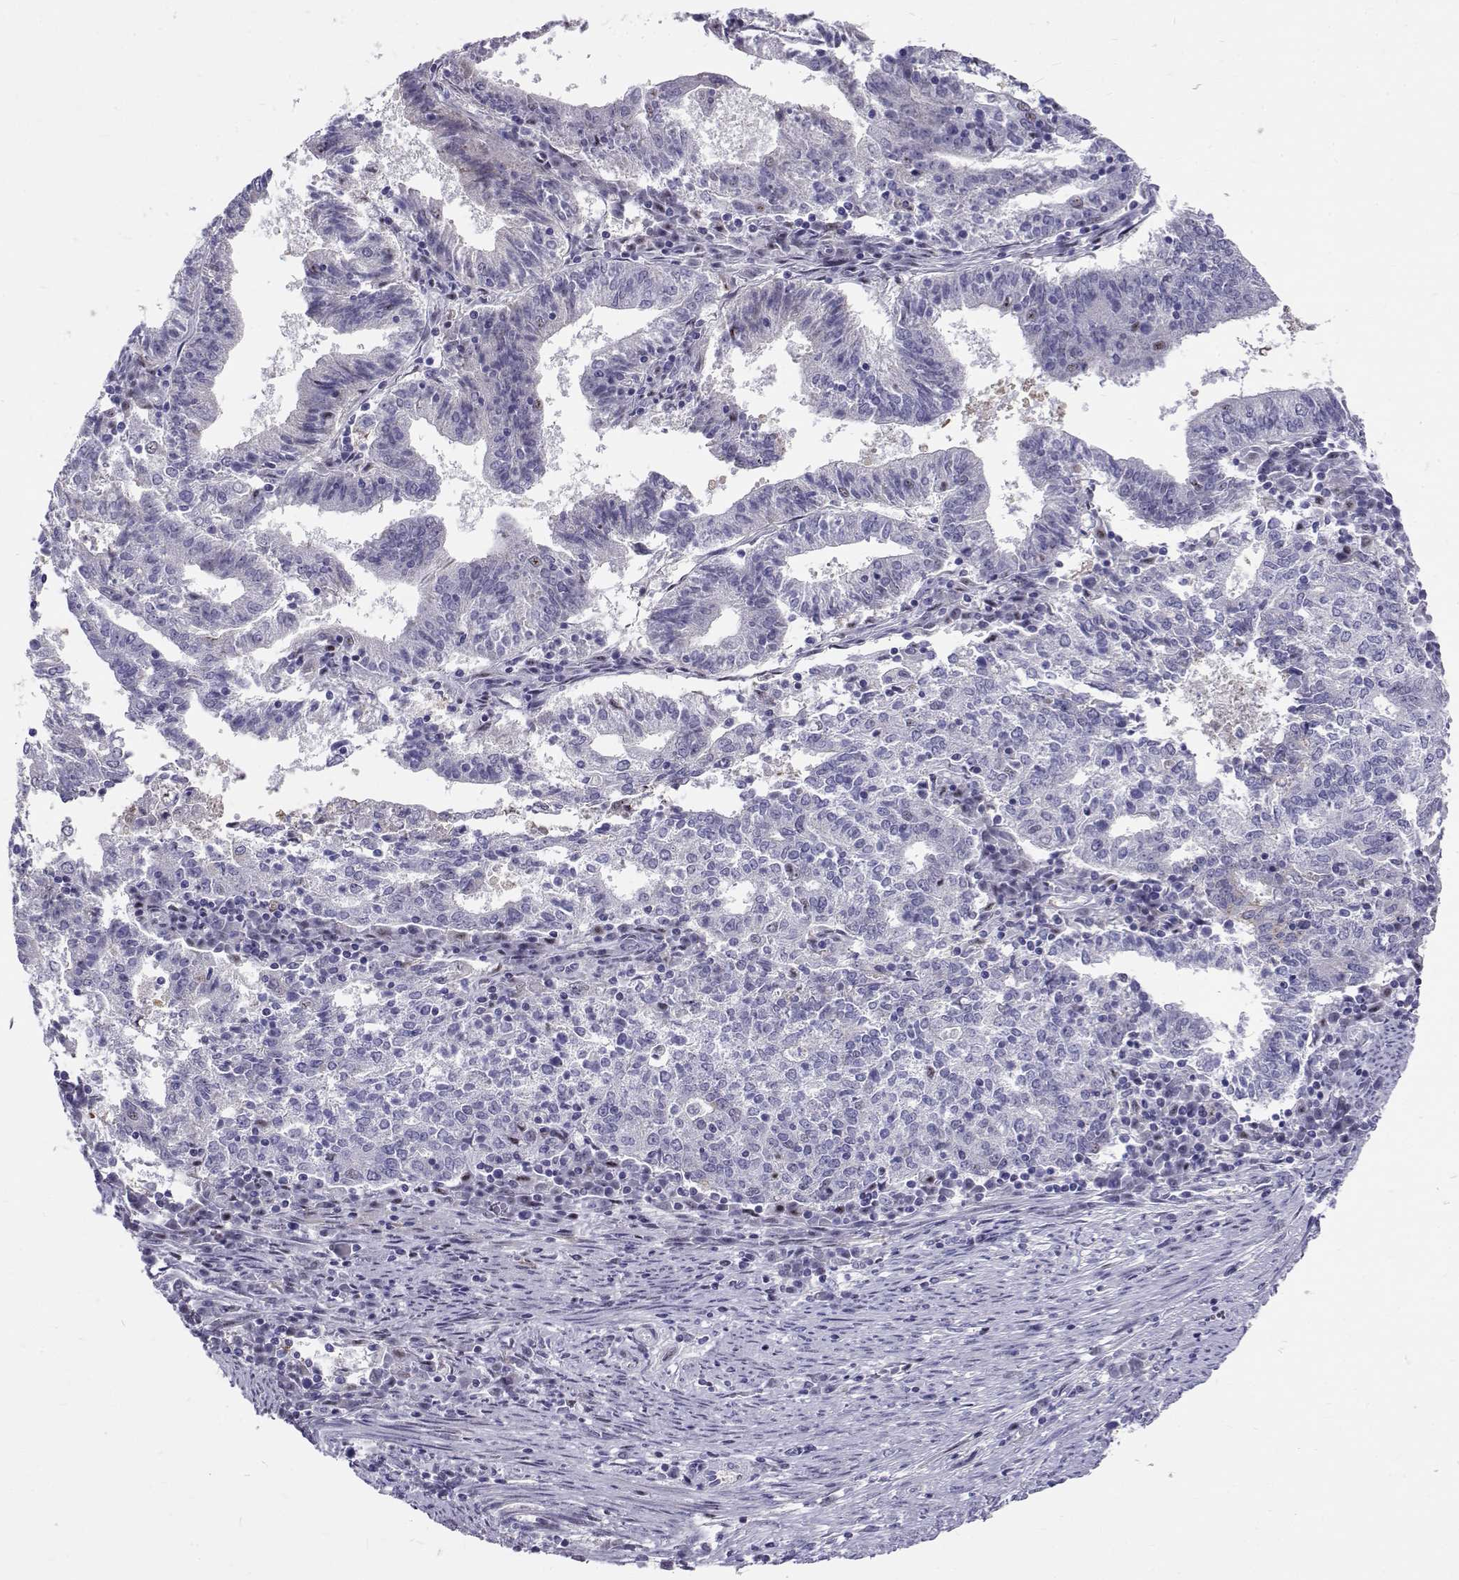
{"staining": {"intensity": "negative", "quantity": "none", "location": "none"}, "tissue": "endometrial cancer", "cell_type": "Tumor cells", "image_type": "cancer", "snomed": [{"axis": "morphology", "description": "Adenocarcinoma, NOS"}, {"axis": "topography", "description": "Endometrium"}], "caption": "Endometrial cancer (adenocarcinoma) was stained to show a protein in brown. There is no significant expression in tumor cells.", "gene": "IGSF1", "patient": {"sex": "female", "age": 82}}